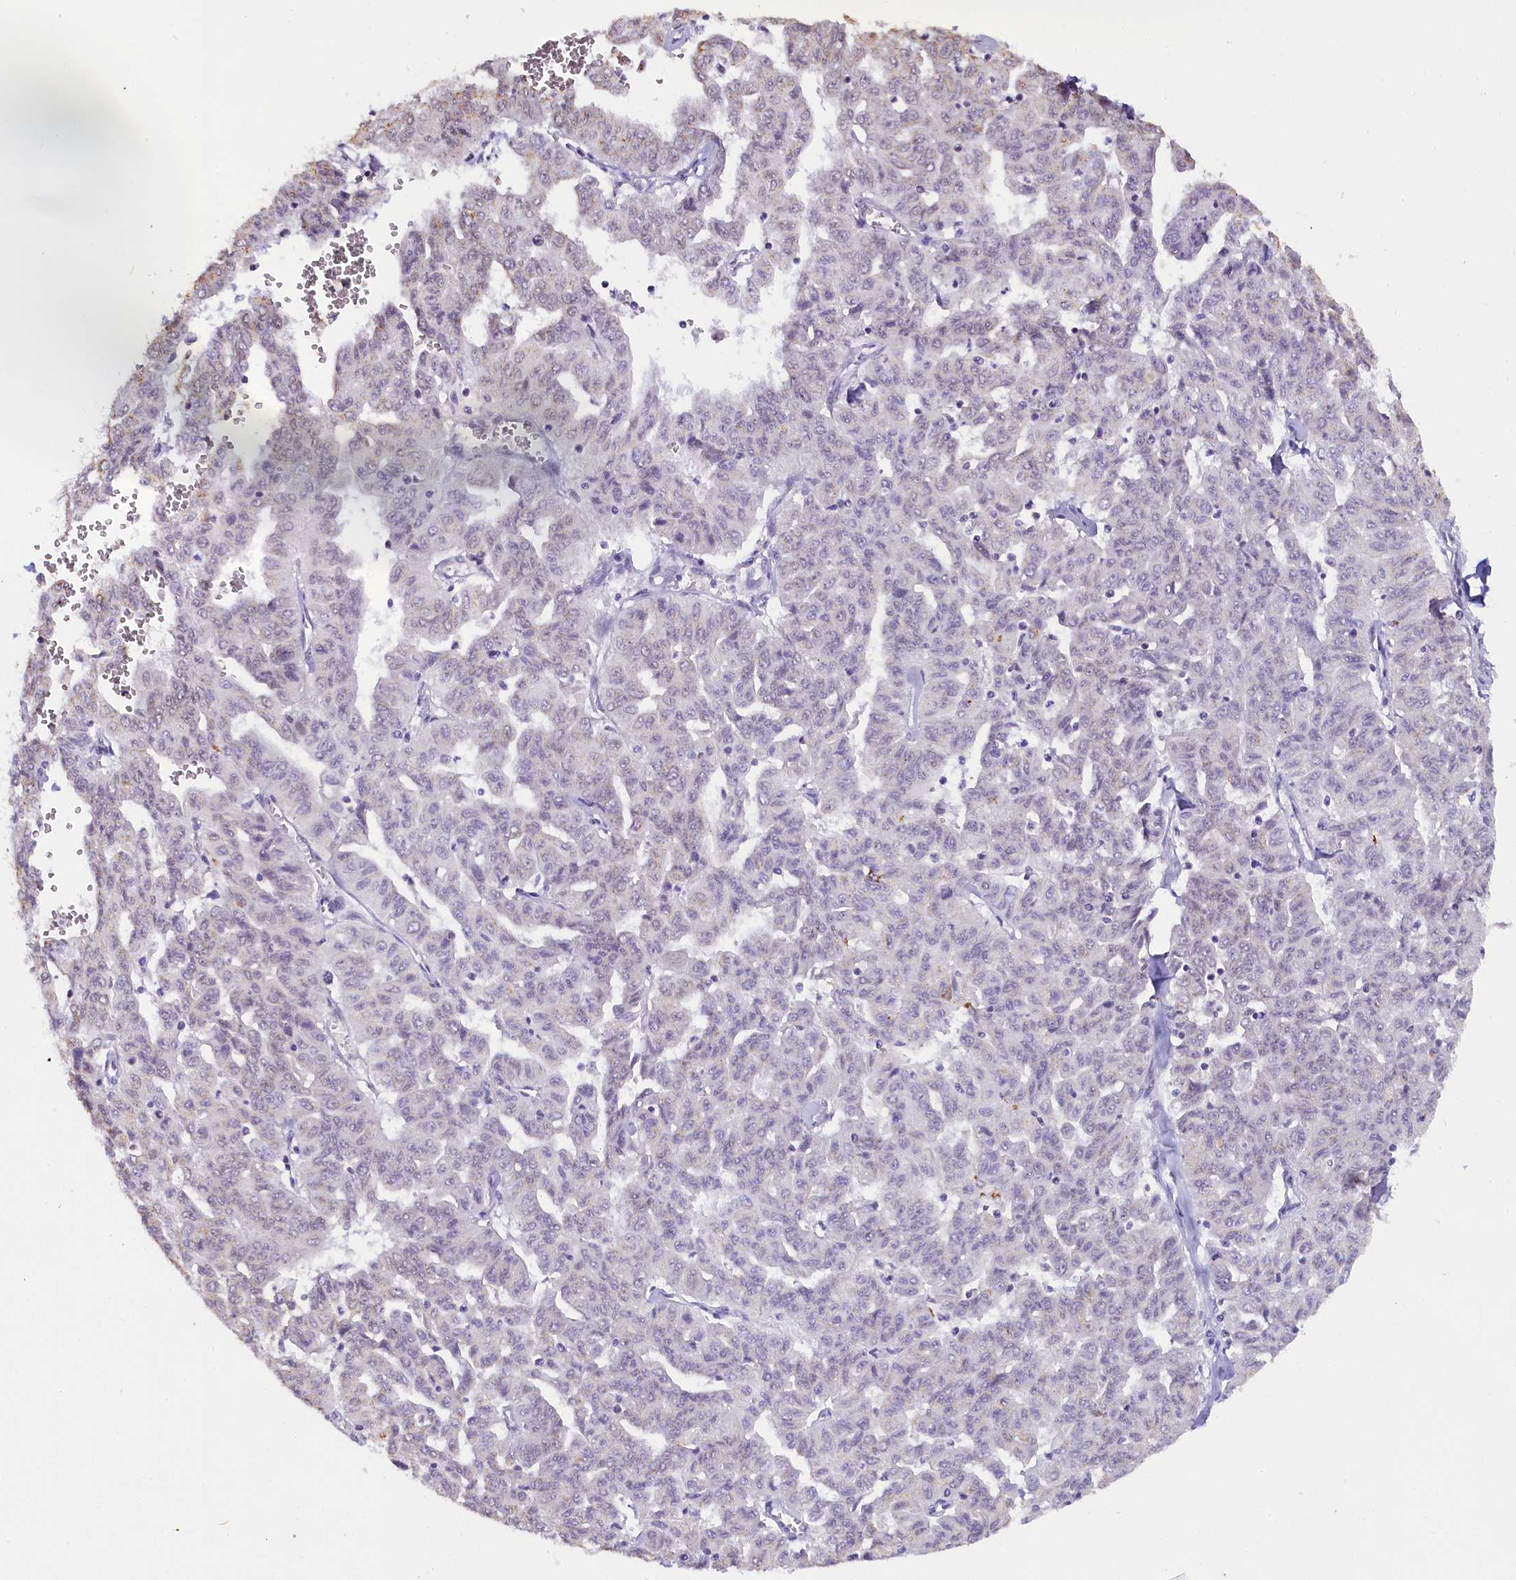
{"staining": {"intensity": "weak", "quantity": "<25%", "location": "cytoplasmic/membranous,nuclear"}, "tissue": "liver cancer", "cell_type": "Tumor cells", "image_type": "cancer", "snomed": [{"axis": "morphology", "description": "Cholangiocarcinoma"}, {"axis": "topography", "description": "Liver"}], "caption": "A photomicrograph of liver cancer (cholangiocarcinoma) stained for a protein demonstrates no brown staining in tumor cells.", "gene": "NCBP1", "patient": {"sex": "female", "age": 77}}